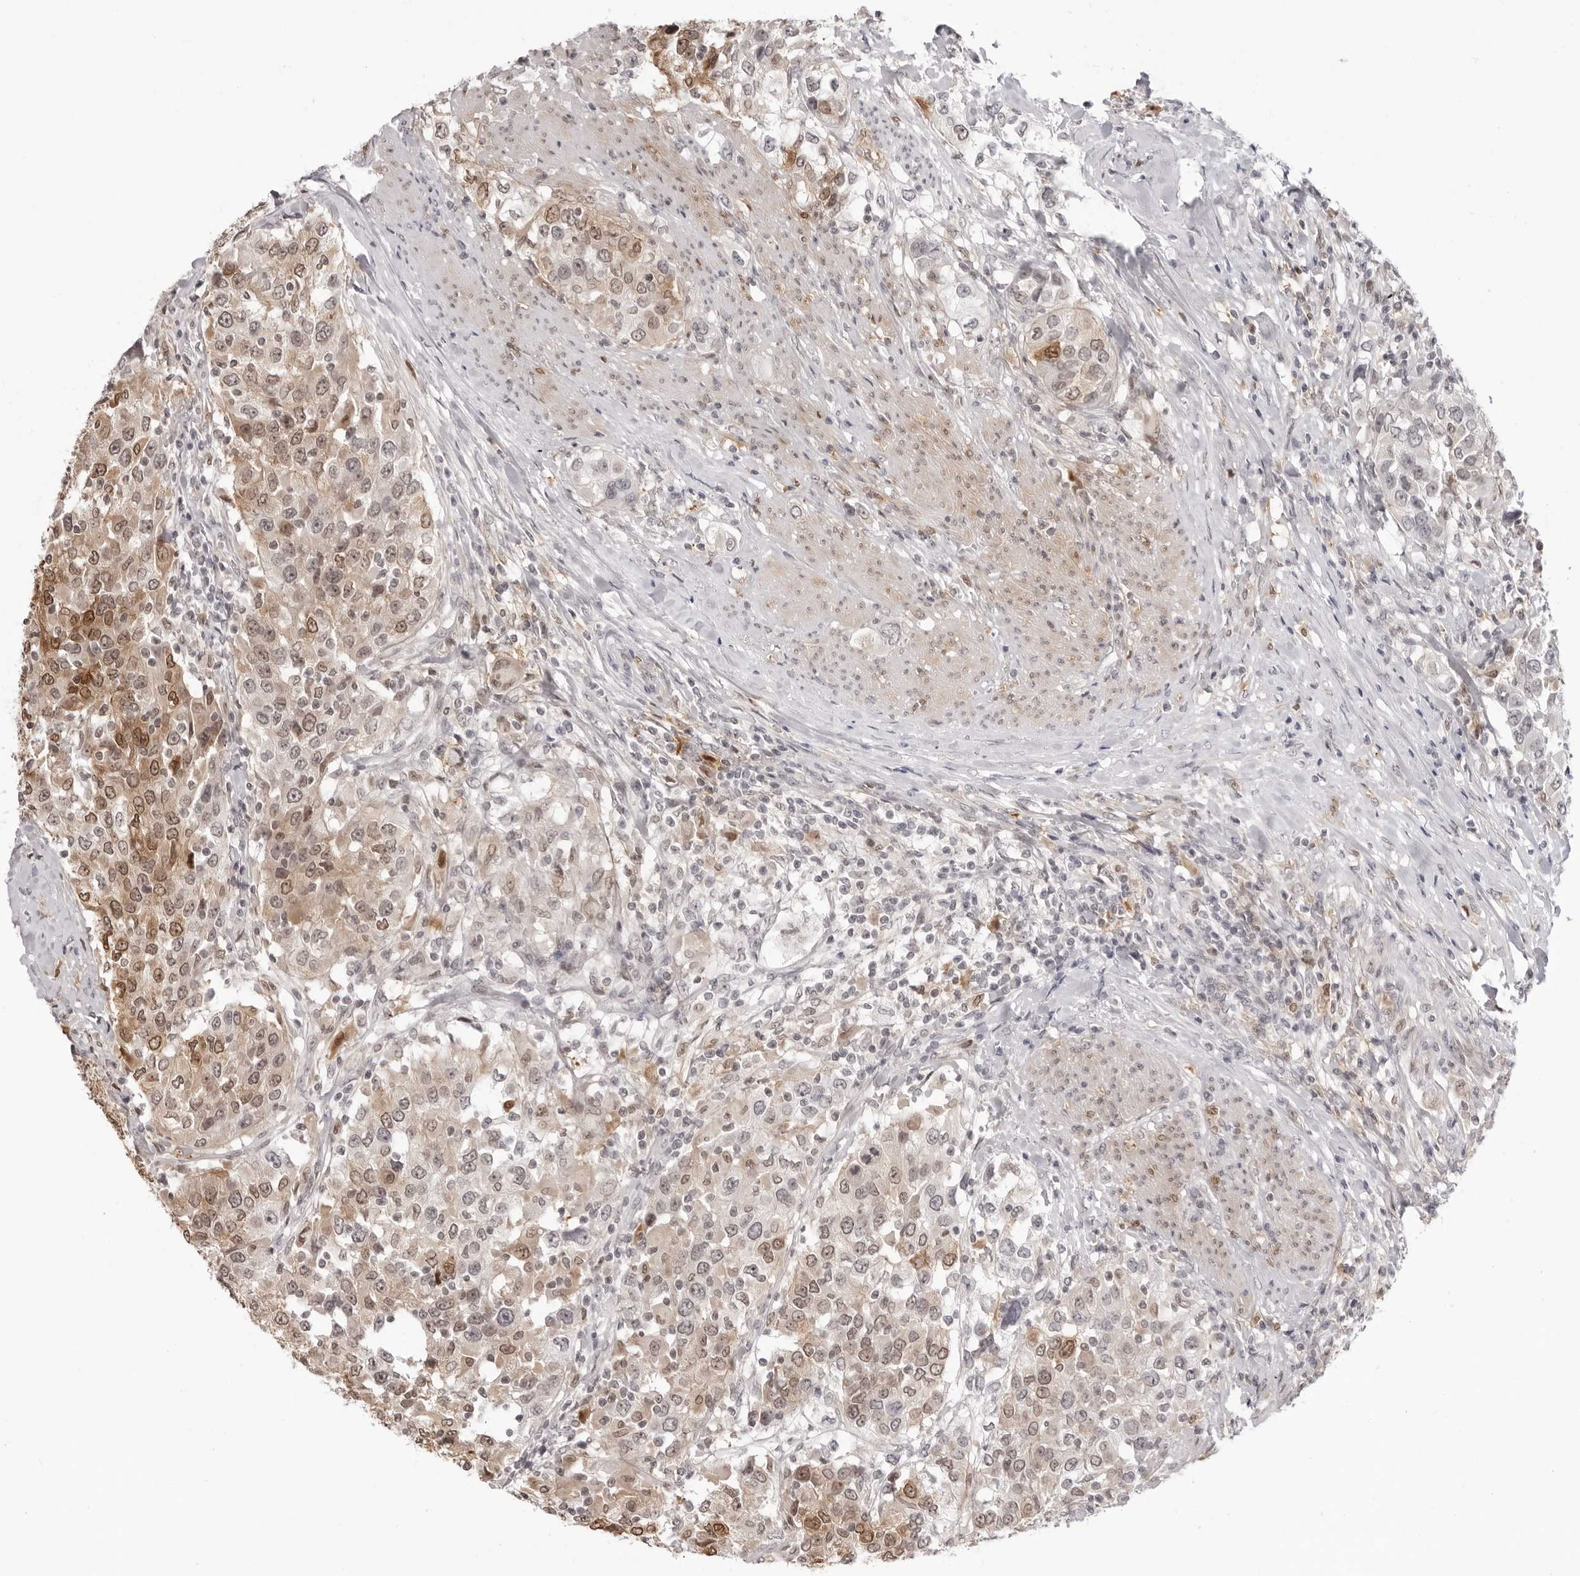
{"staining": {"intensity": "moderate", "quantity": ">75%", "location": "nuclear"}, "tissue": "urothelial cancer", "cell_type": "Tumor cells", "image_type": "cancer", "snomed": [{"axis": "morphology", "description": "Urothelial carcinoma, High grade"}, {"axis": "topography", "description": "Urinary bladder"}], "caption": "Brown immunohistochemical staining in human high-grade urothelial carcinoma shows moderate nuclear staining in about >75% of tumor cells.", "gene": "SRGAP2", "patient": {"sex": "female", "age": 80}}